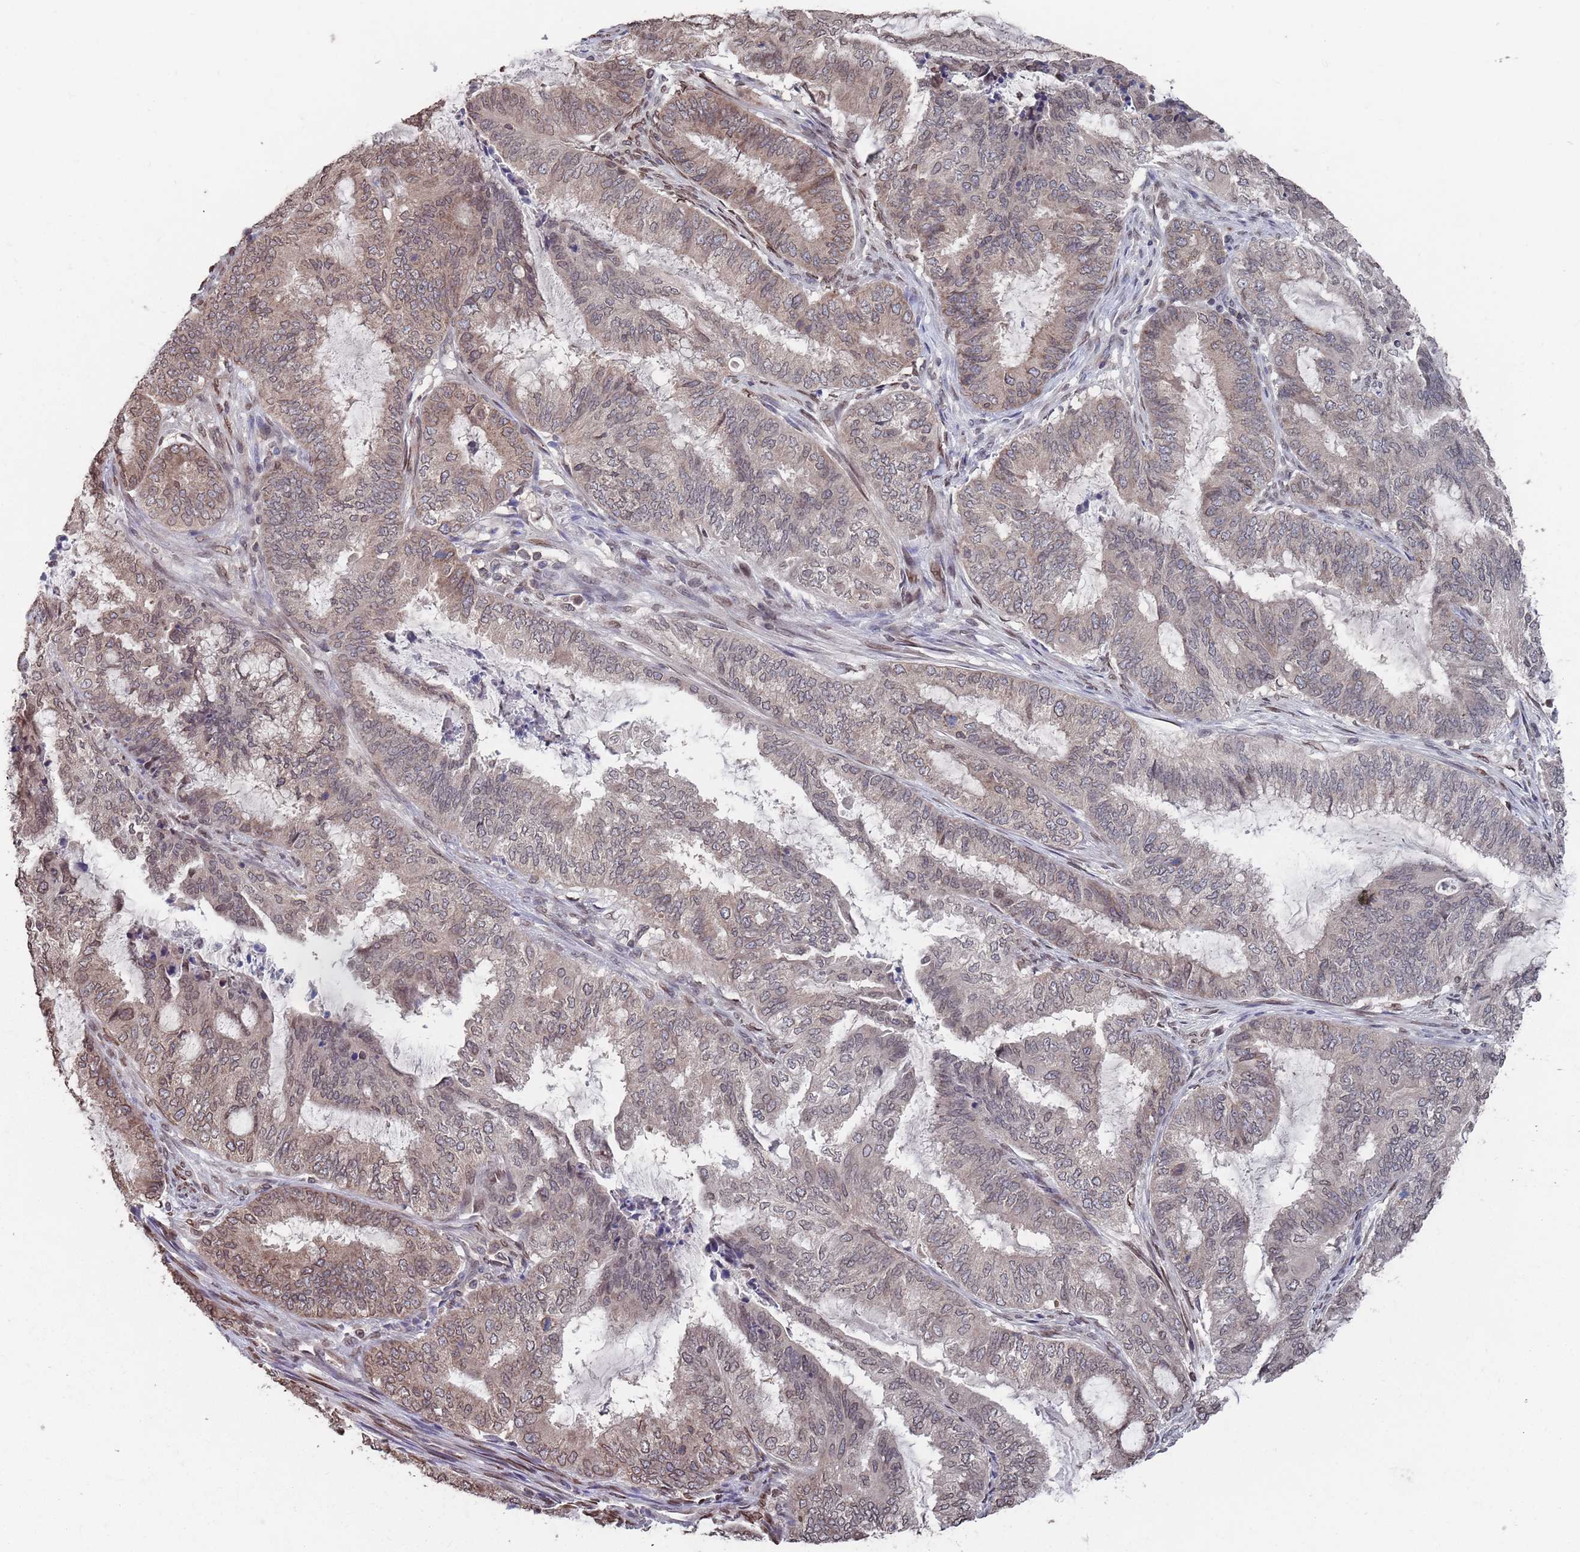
{"staining": {"intensity": "moderate", "quantity": "25%-75%", "location": "cytoplasmic/membranous,nuclear"}, "tissue": "endometrial cancer", "cell_type": "Tumor cells", "image_type": "cancer", "snomed": [{"axis": "morphology", "description": "Adenocarcinoma, NOS"}, {"axis": "topography", "description": "Endometrium"}], "caption": "Human adenocarcinoma (endometrial) stained with a brown dye reveals moderate cytoplasmic/membranous and nuclear positive positivity in about 25%-75% of tumor cells.", "gene": "SDHAF3", "patient": {"sex": "female", "age": 51}}